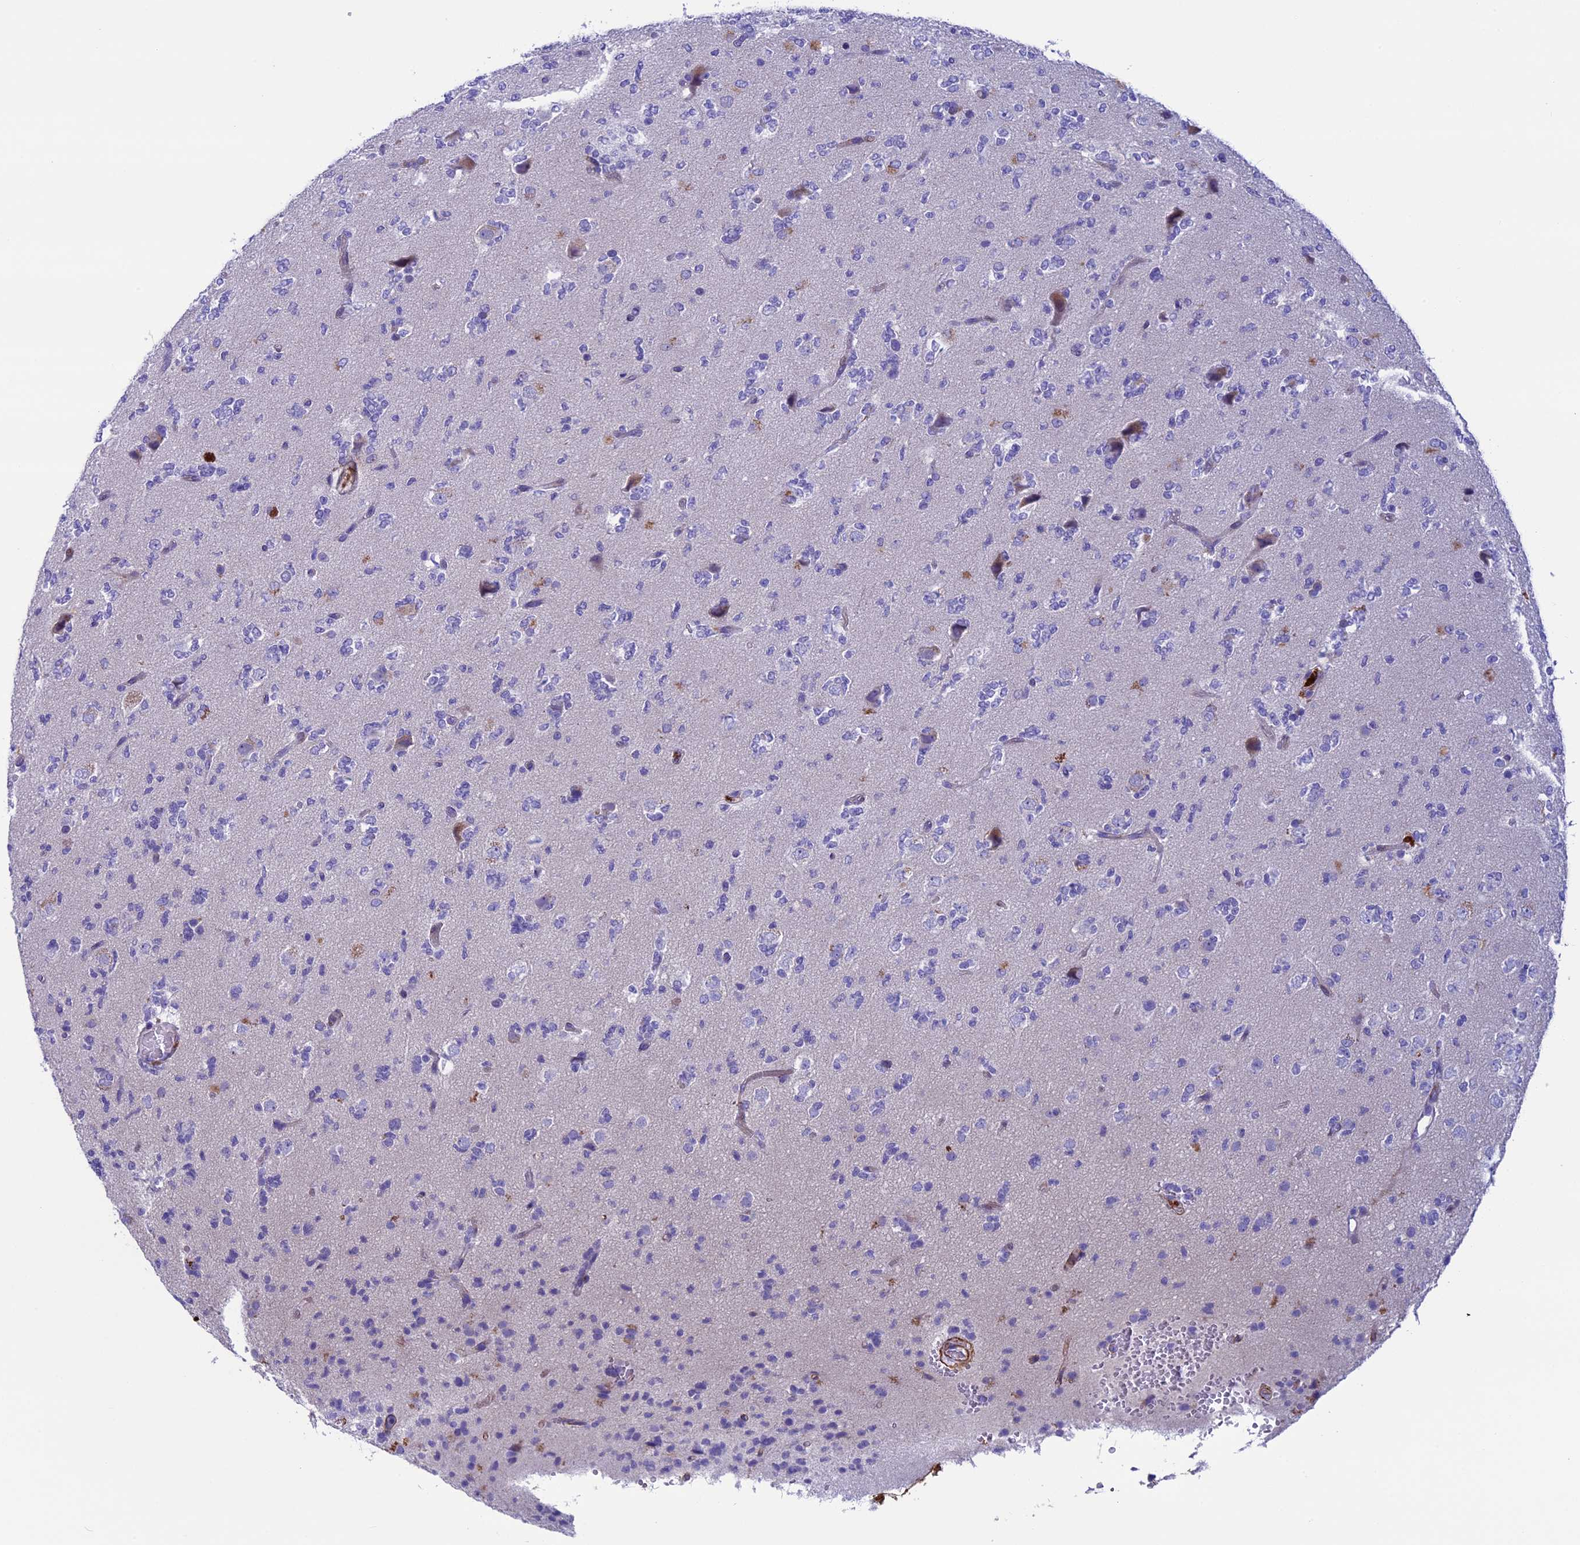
{"staining": {"intensity": "negative", "quantity": "none", "location": "none"}, "tissue": "glioma", "cell_type": "Tumor cells", "image_type": "cancer", "snomed": [{"axis": "morphology", "description": "Glioma, malignant, High grade"}, {"axis": "topography", "description": "Brain"}], "caption": "Immunohistochemistry (IHC) histopathology image of neoplastic tissue: high-grade glioma (malignant) stained with DAB (3,3'-diaminobenzidine) exhibits no significant protein expression in tumor cells.", "gene": "LOXL1", "patient": {"sex": "female", "age": 62}}